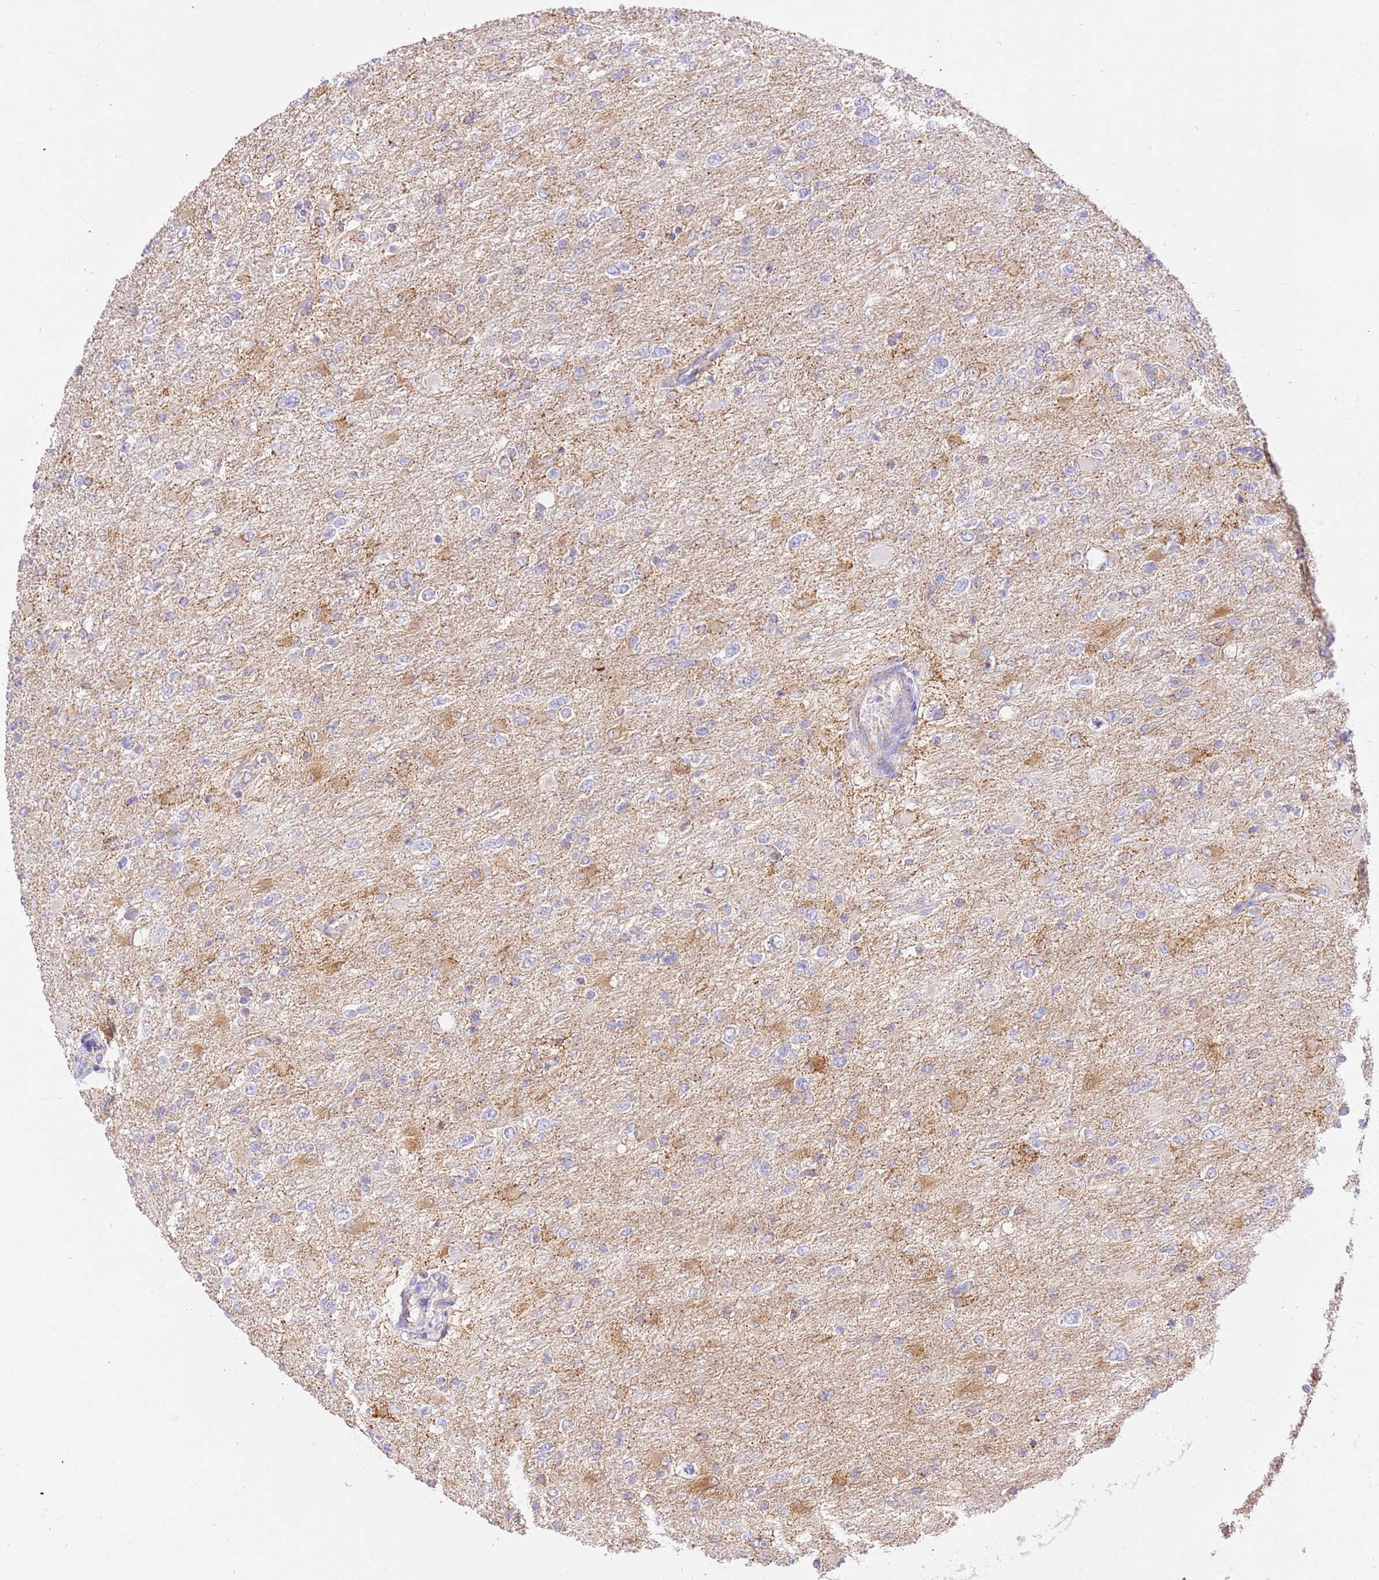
{"staining": {"intensity": "negative", "quantity": "none", "location": "none"}, "tissue": "glioma", "cell_type": "Tumor cells", "image_type": "cancer", "snomed": [{"axis": "morphology", "description": "Glioma, malignant, High grade"}, {"axis": "topography", "description": "Cerebral cortex"}], "caption": "IHC of glioma reveals no expression in tumor cells.", "gene": "ZBTB39", "patient": {"sex": "female", "age": 36}}